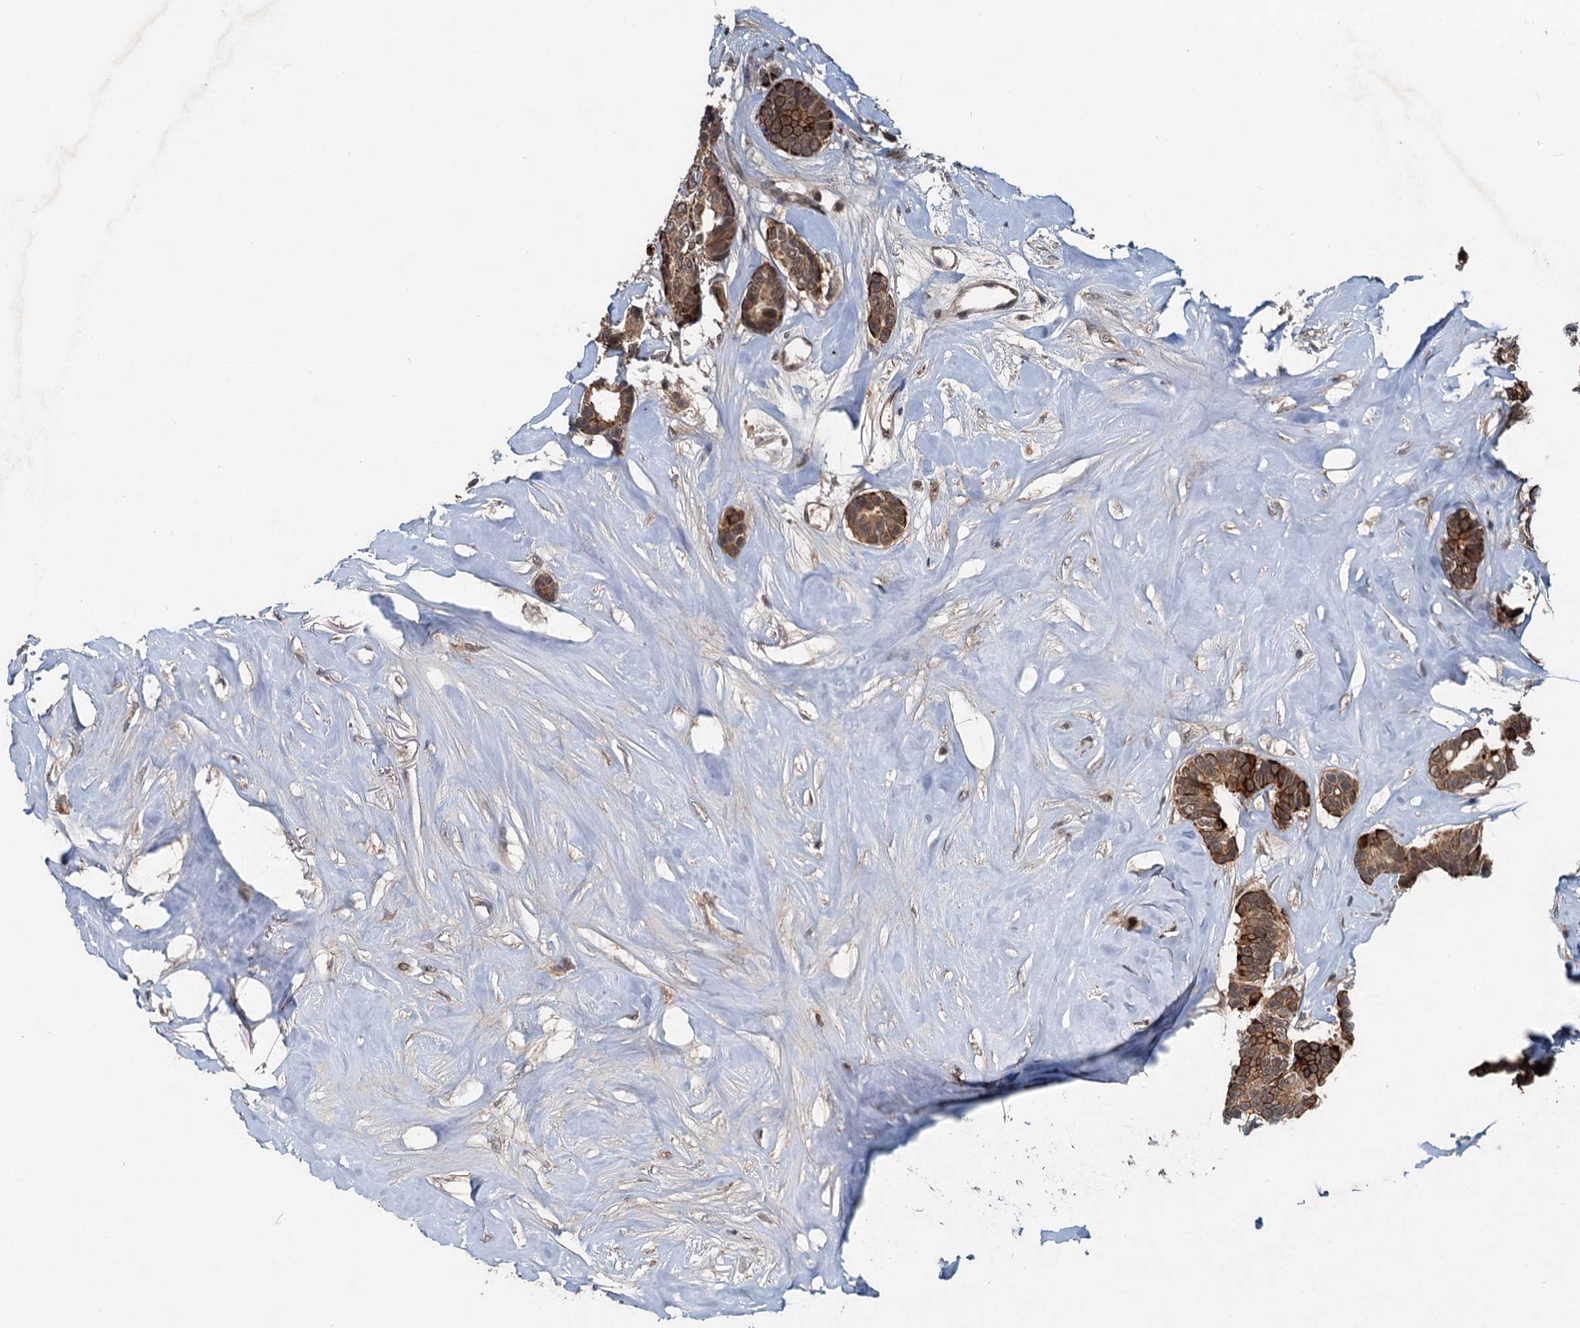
{"staining": {"intensity": "strong", "quantity": ">75%", "location": "cytoplasmic/membranous"}, "tissue": "breast cancer", "cell_type": "Tumor cells", "image_type": "cancer", "snomed": [{"axis": "morphology", "description": "Duct carcinoma"}, {"axis": "topography", "description": "Breast"}], "caption": "Intraductal carcinoma (breast) stained with a brown dye displays strong cytoplasmic/membranous positive staining in approximately >75% of tumor cells.", "gene": "RITA1", "patient": {"sex": "female", "age": 87}}